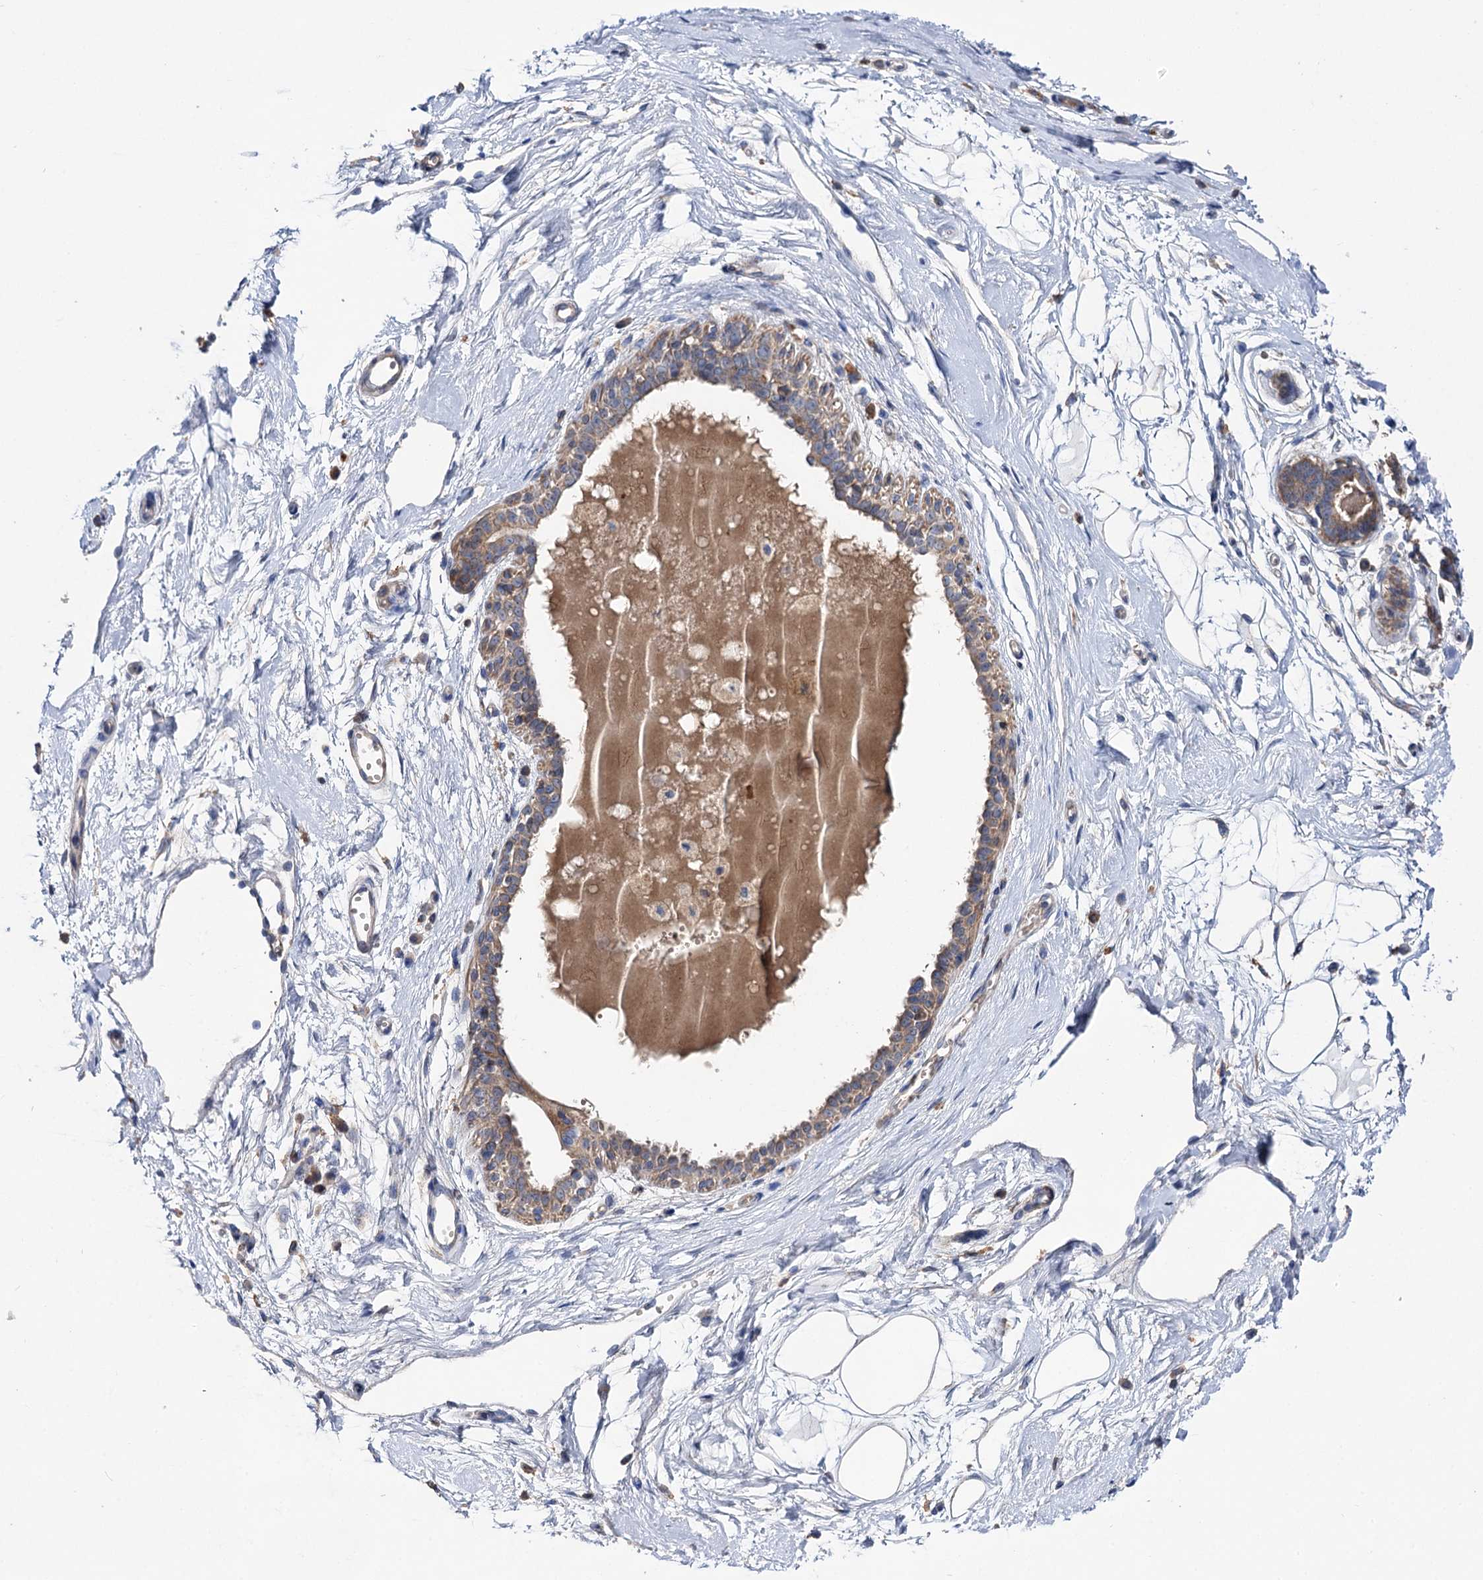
{"staining": {"intensity": "negative", "quantity": "none", "location": "none"}, "tissue": "breast", "cell_type": "Adipocytes", "image_type": "normal", "snomed": [{"axis": "morphology", "description": "Normal tissue, NOS"}, {"axis": "topography", "description": "Breast"}], "caption": "Unremarkable breast was stained to show a protein in brown. There is no significant positivity in adipocytes. (DAB (3,3'-diaminobenzidine) immunohistochemistry (IHC), high magnification).", "gene": "CLPB", "patient": {"sex": "female", "age": 45}}